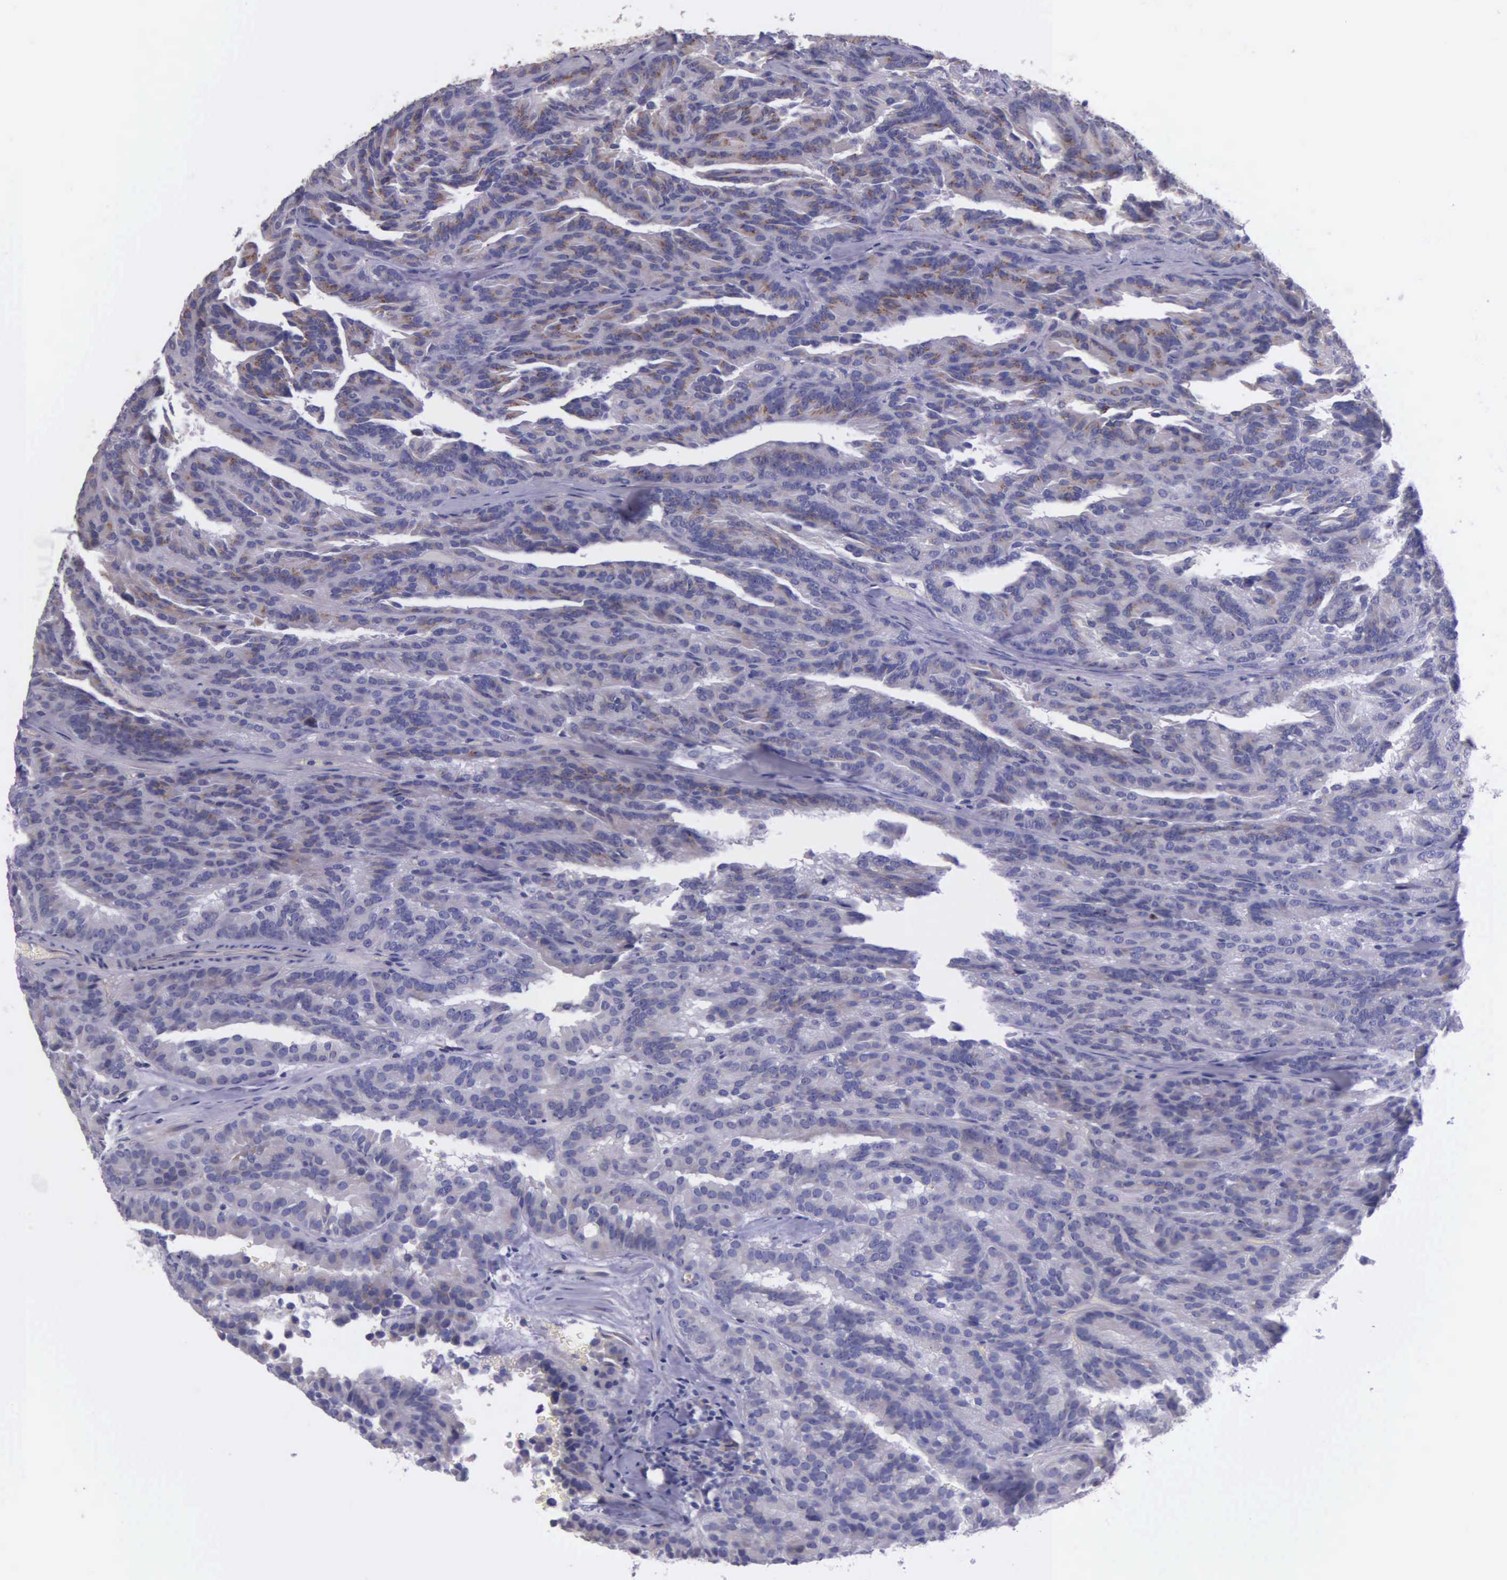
{"staining": {"intensity": "negative", "quantity": "none", "location": "none"}, "tissue": "renal cancer", "cell_type": "Tumor cells", "image_type": "cancer", "snomed": [{"axis": "morphology", "description": "Adenocarcinoma, NOS"}, {"axis": "topography", "description": "Kidney"}], "caption": "Tumor cells show no significant protein expression in renal adenocarcinoma.", "gene": "ZC3H12B", "patient": {"sex": "male", "age": 46}}